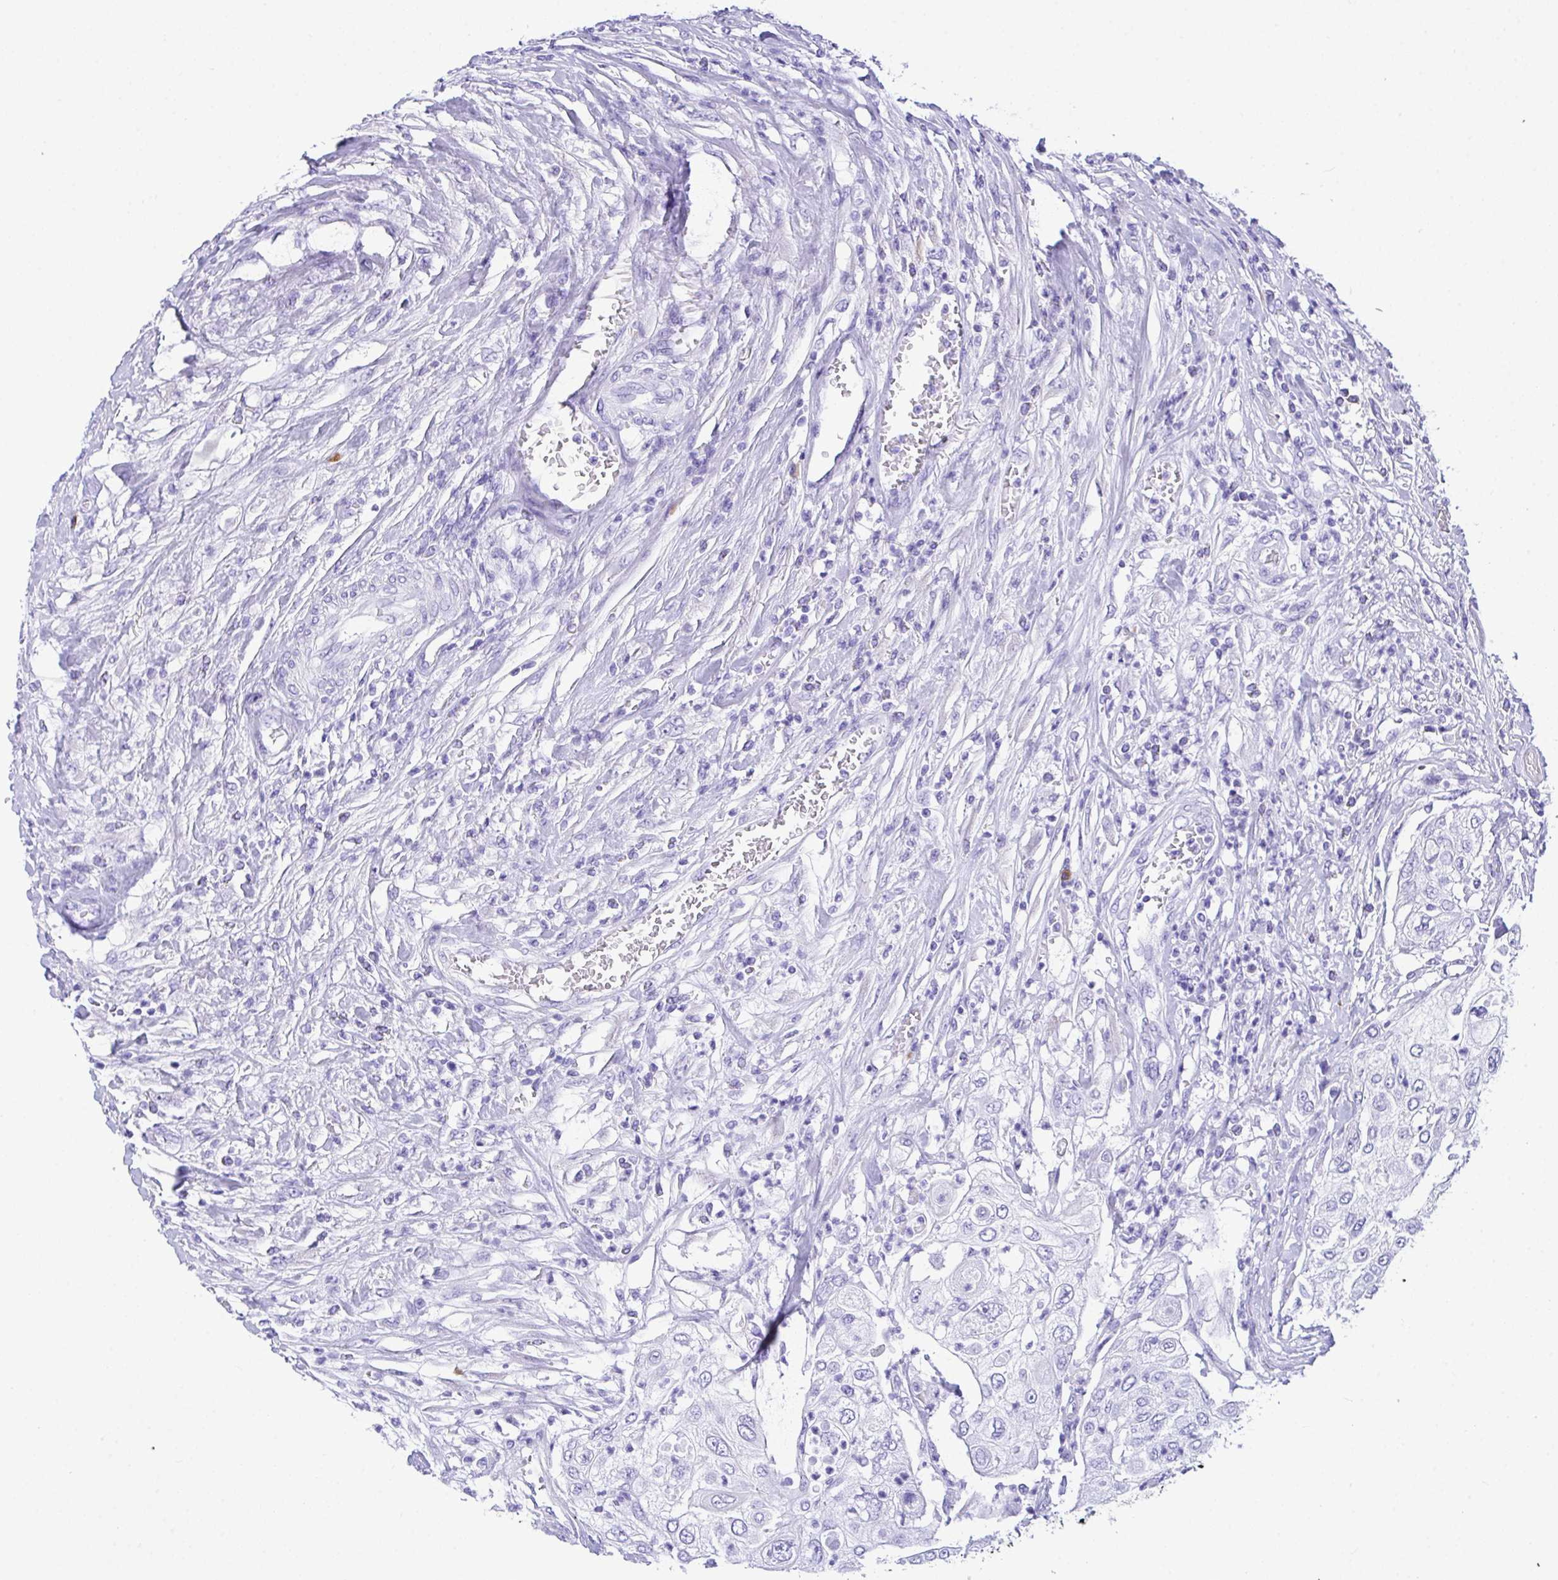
{"staining": {"intensity": "negative", "quantity": "none", "location": "none"}, "tissue": "urothelial cancer", "cell_type": "Tumor cells", "image_type": "cancer", "snomed": [{"axis": "morphology", "description": "Urothelial carcinoma, High grade"}, {"axis": "topography", "description": "Urinary bladder"}], "caption": "Protein analysis of high-grade urothelial carcinoma reveals no significant expression in tumor cells.", "gene": "BEST4", "patient": {"sex": "female", "age": 79}}